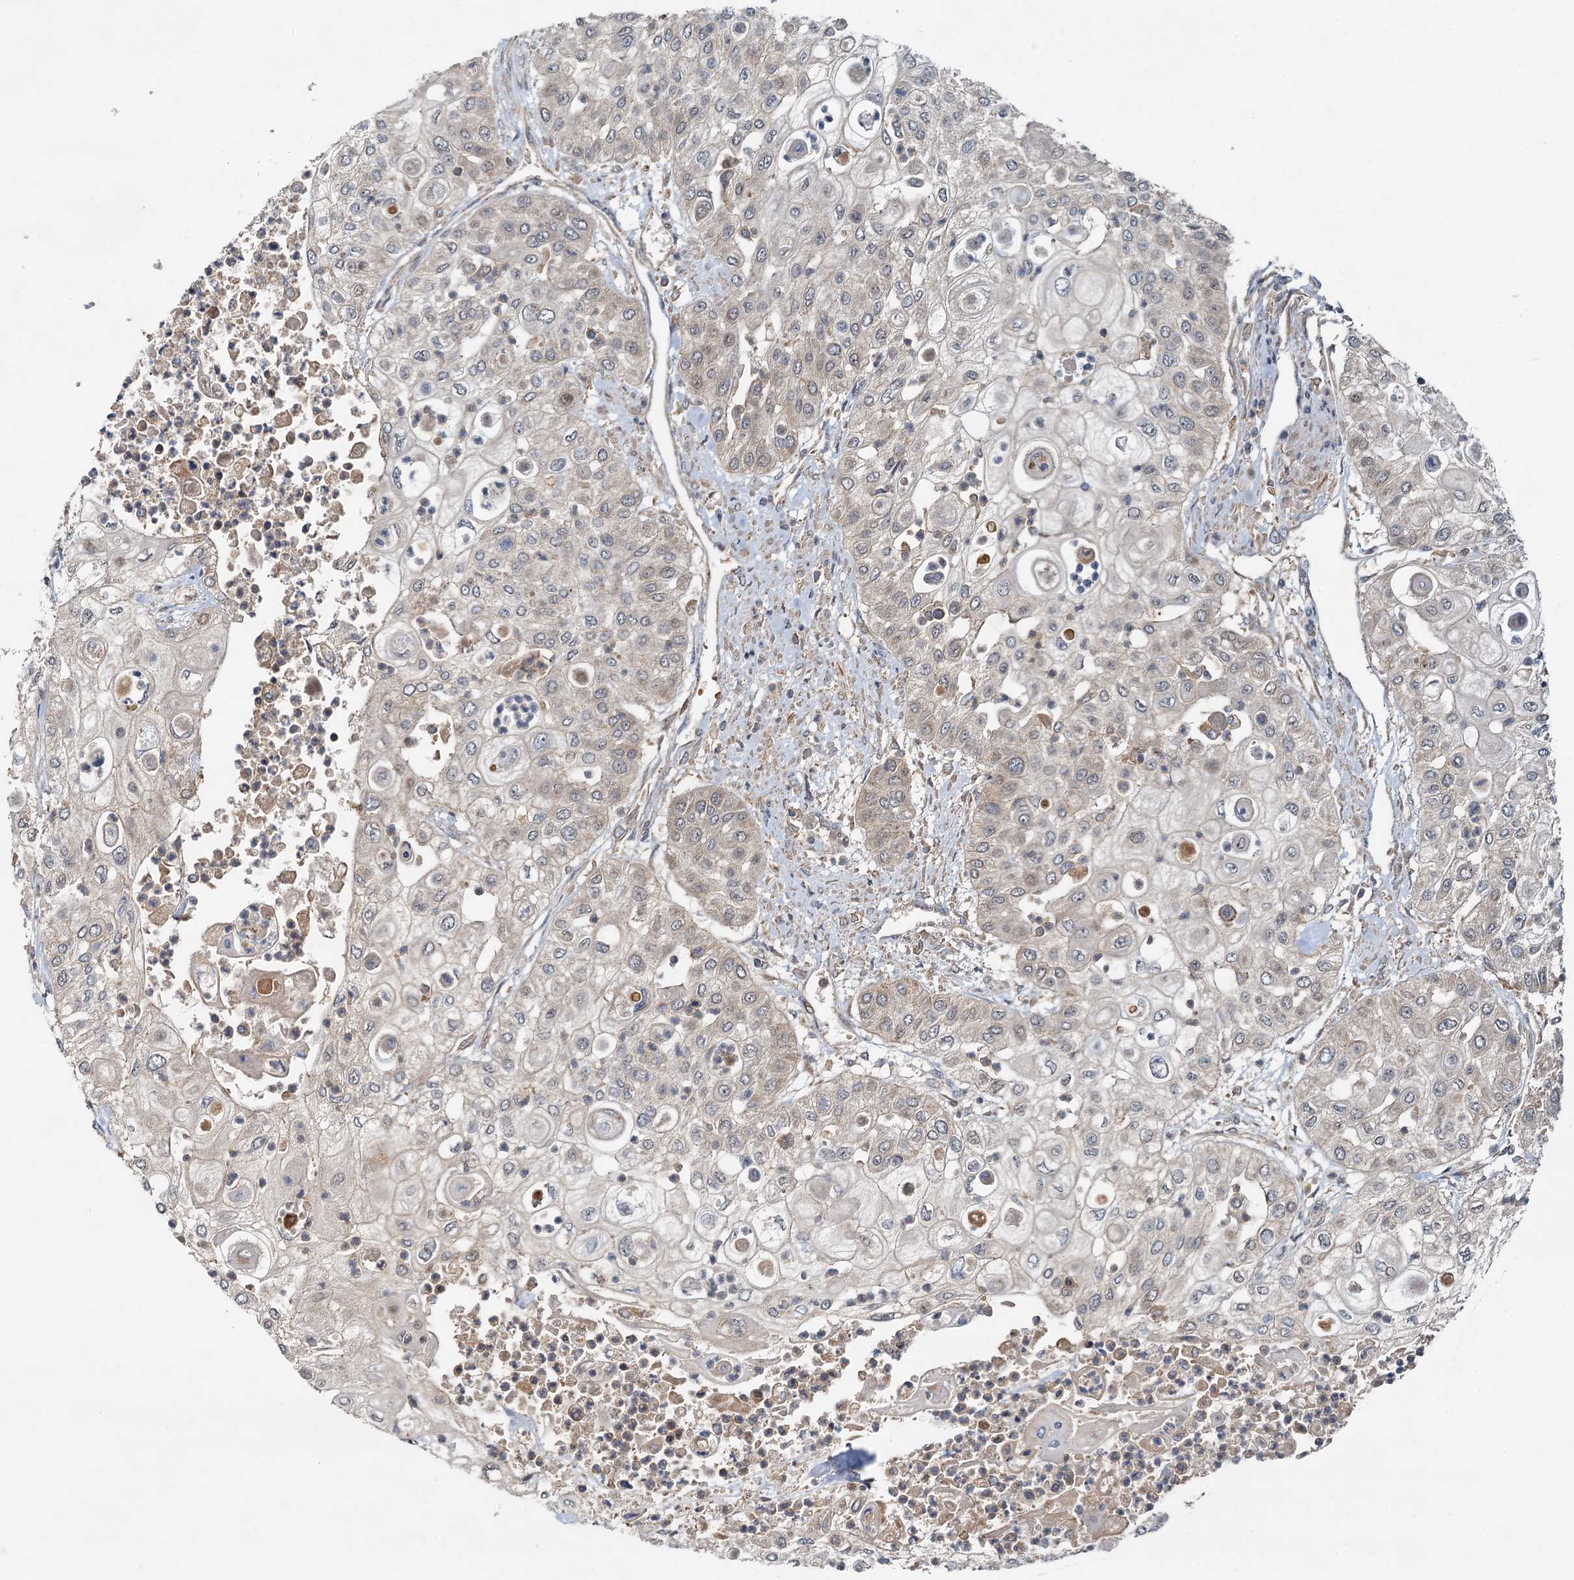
{"staining": {"intensity": "weak", "quantity": "<25%", "location": "cytoplasmic/membranous"}, "tissue": "urothelial cancer", "cell_type": "Tumor cells", "image_type": "cancer", "snomed": [{"axis": "morphology", "description": "Urothelial carcinoma, High grade"}, {"axis": "topography", "description": "Urinary bladder"}], "caption": "Image shows no protein positivity in tumor cells of high-grade urothelial carcinoma tissue.", "gene": "CEP68", "patient": {"sex": "female", "age": 79}}